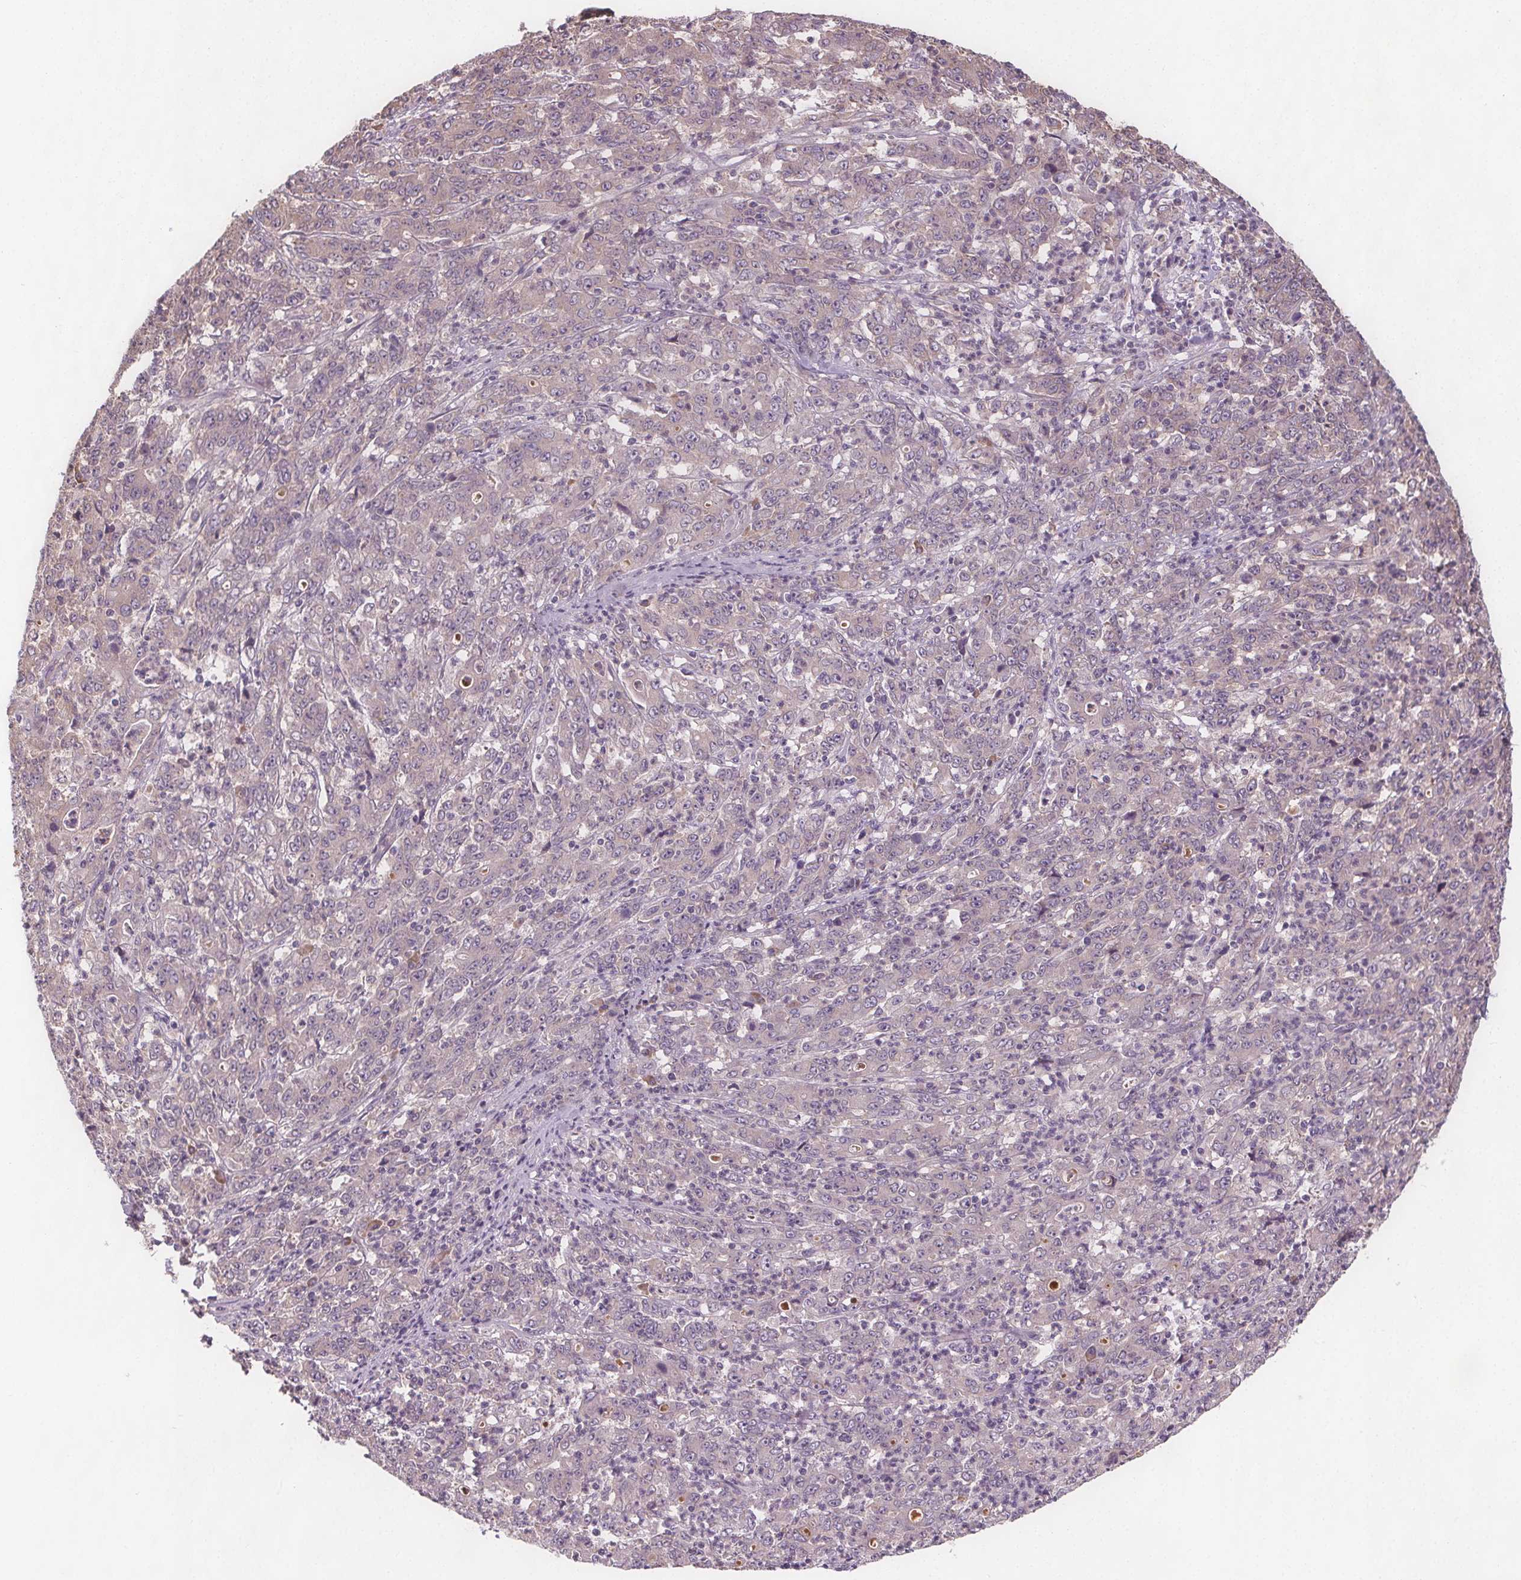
{"staining": {"intensity": "negative", "quantity": "none", "location": "none"}, "tissue": "stomach cancer", "cell_type": "Tumor cells", "image_type": "cancer", "snomed": [{"axis": "morphology", "description": "Adenocarcinoma, NOS"}, {"axis": "topography", "description": "Stomach, lower"}], "caption": "High power microscopy photomicrograph of an immunohistochemistry (IHC) image of stomach adenocarcinoma, revealing no significant expression in tumor cells.", "gene": "TMEM80", "patient": {"sex": "female", "age": 71}}